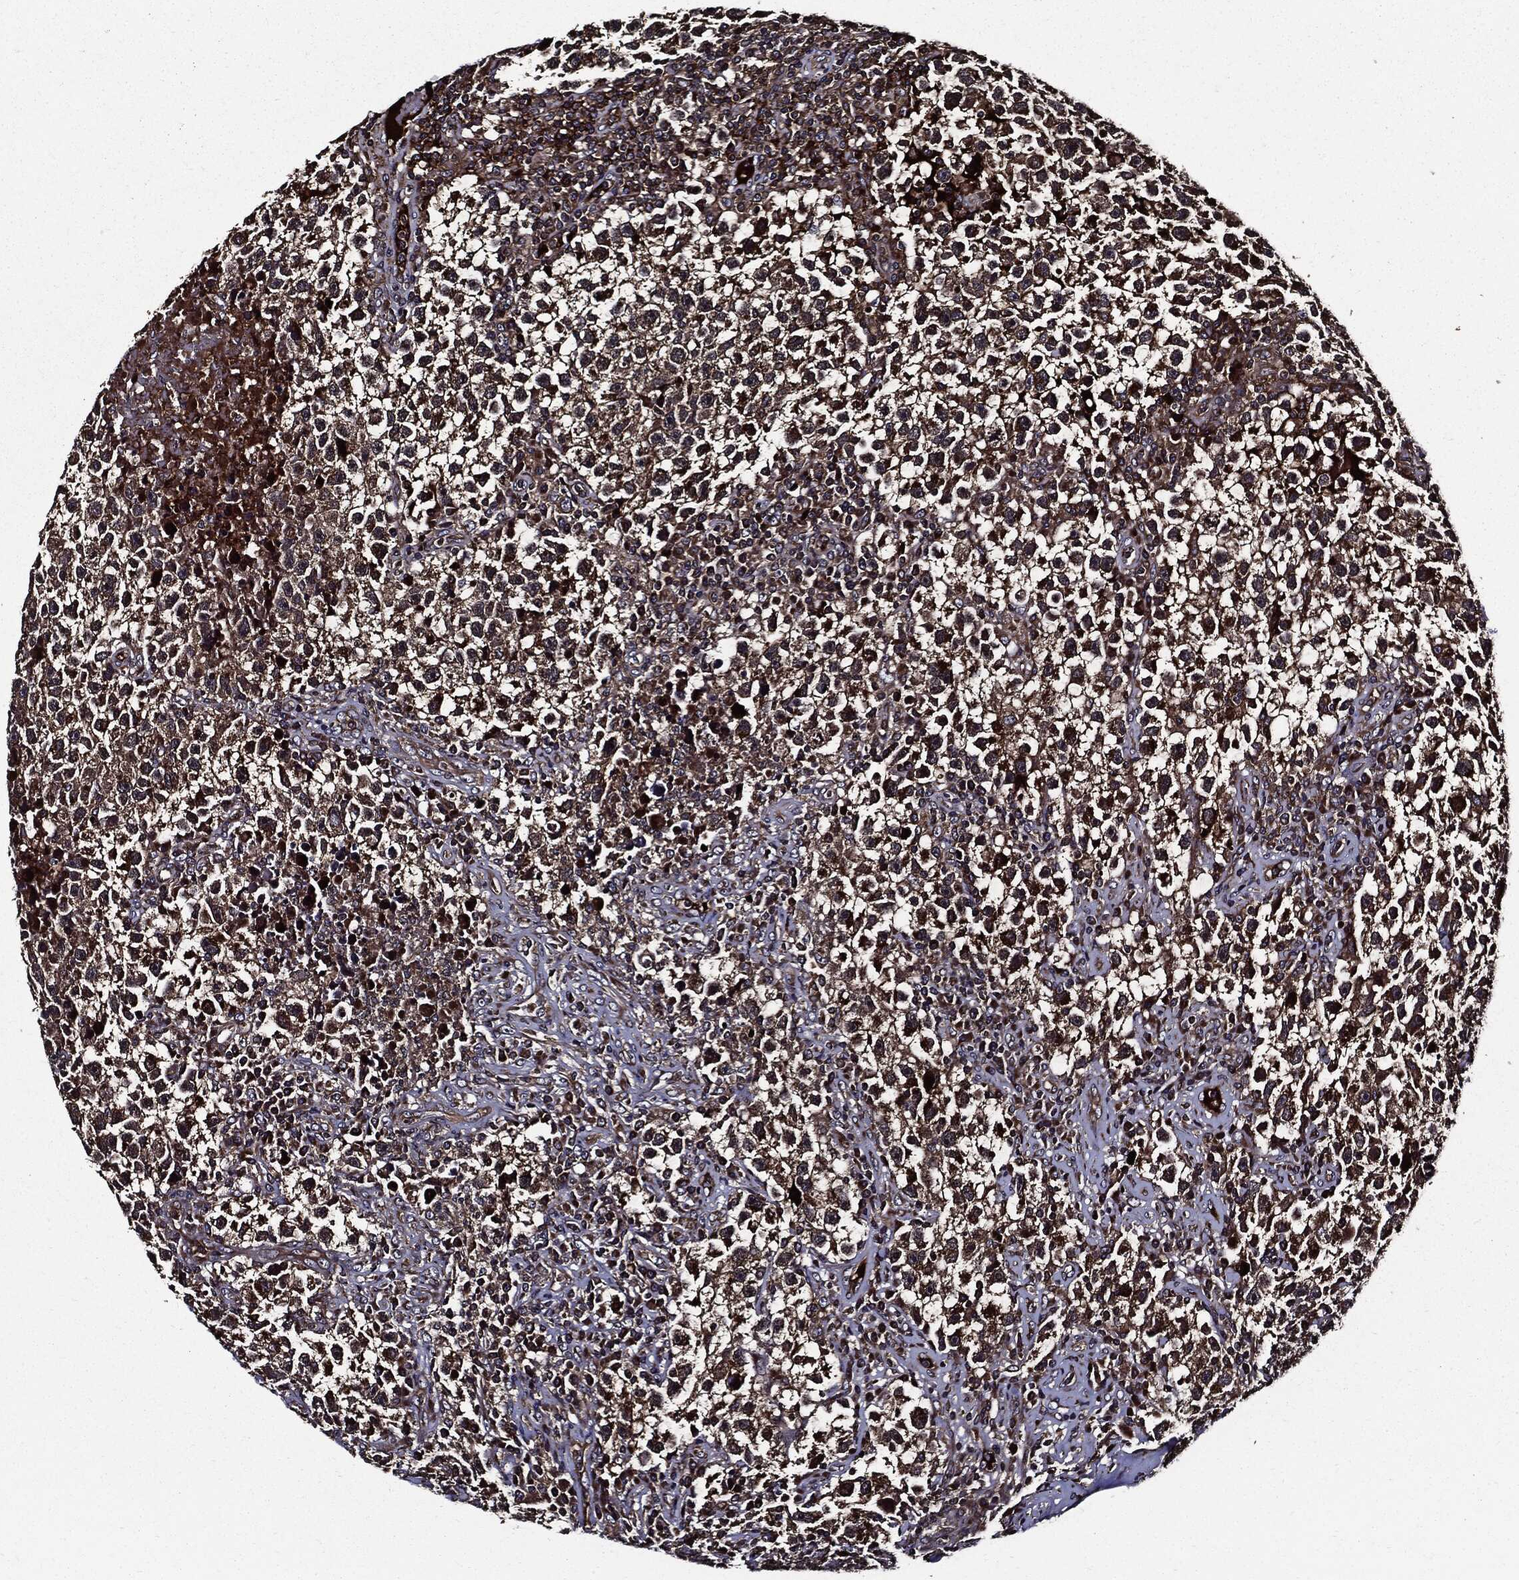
{"staining": {"intensity": "strong", "quantity": ">75%", "location": "cytoplasmic/membranous"}, "tissue": "testis cancer", "cell_type": "Tumor cells", "image_type": "cancer", "snomed": [{"axis": "morphology", "description": "Seminoma, NOS"}, {"axis": "topography", "description": "Testis"}], "caption": "High-magnification brightfield microscopy of testis cancer (seminoma) stained with DAB (brown) and counterstained with hematoxylin (blue). tumor cells exhibit strong cytoplasmic/membranous staining is identified in about>75% of cells.", "gene": "HTT", "patient": {"sex": "male", "age": 47}}